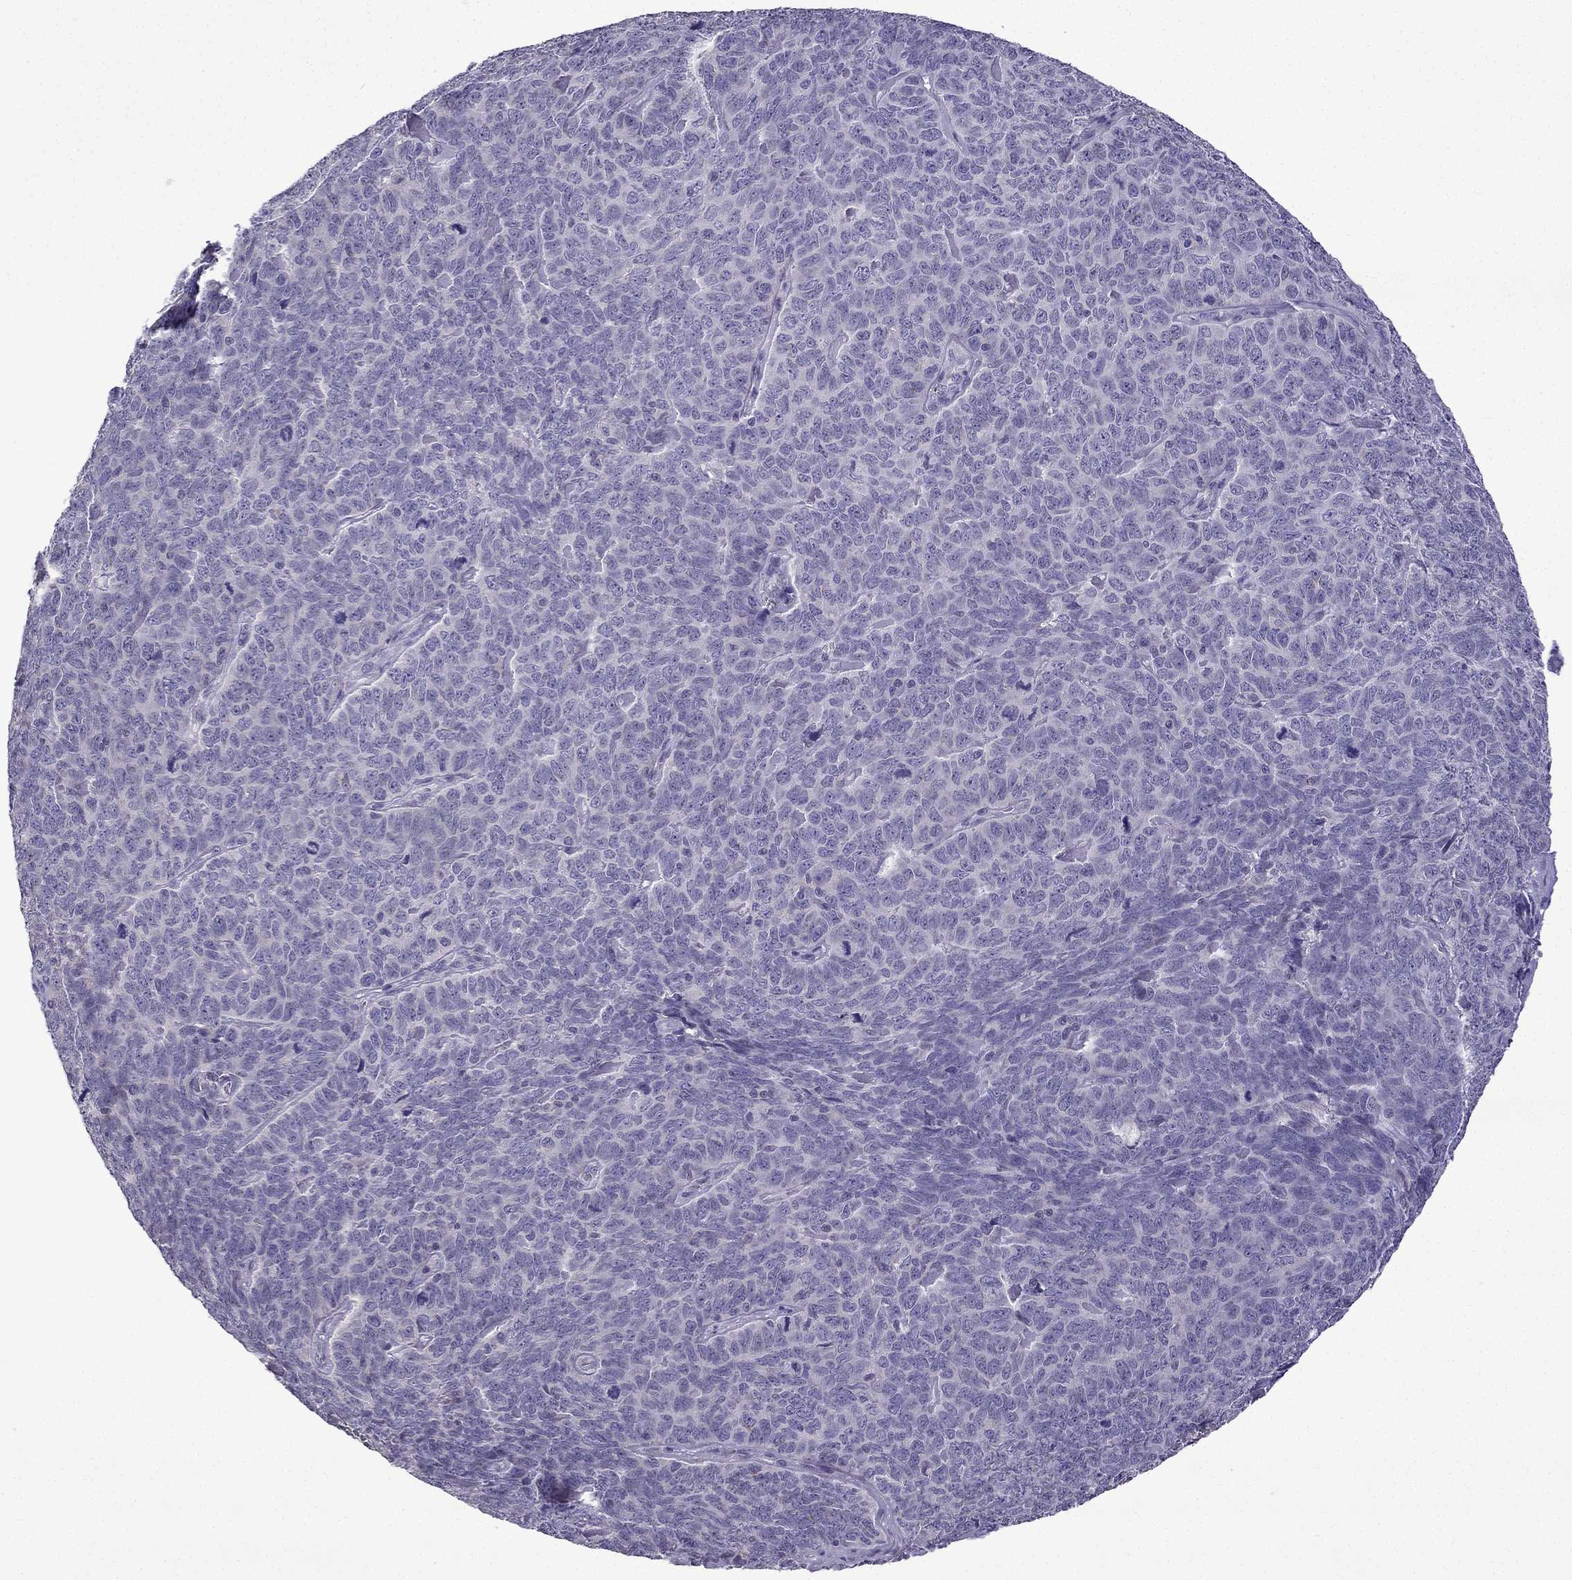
{"staining": {"intensity": "negative", "quantity": "none", "location": "none"}, "tissue": "skin cancer", "cell_type": "Tumor cells", "image_type": "cancer", "snomed": [{"axis": "morphology", "description": "Squamous cell carcinoma, NOS"}, {"axis": "topography", "description": "Skin"}, {"axis": "topography", "description": "Anal"}], "caption": "This image is of squamous cell carcinoma (skin) stained with immunohistochemistry (IHC) to label a protein in brown with the nuclei are counter-stained blue. There is no positivity in tumor cells.", "gene": "TTN", "patient": {"sex": "female", "age": 51}}